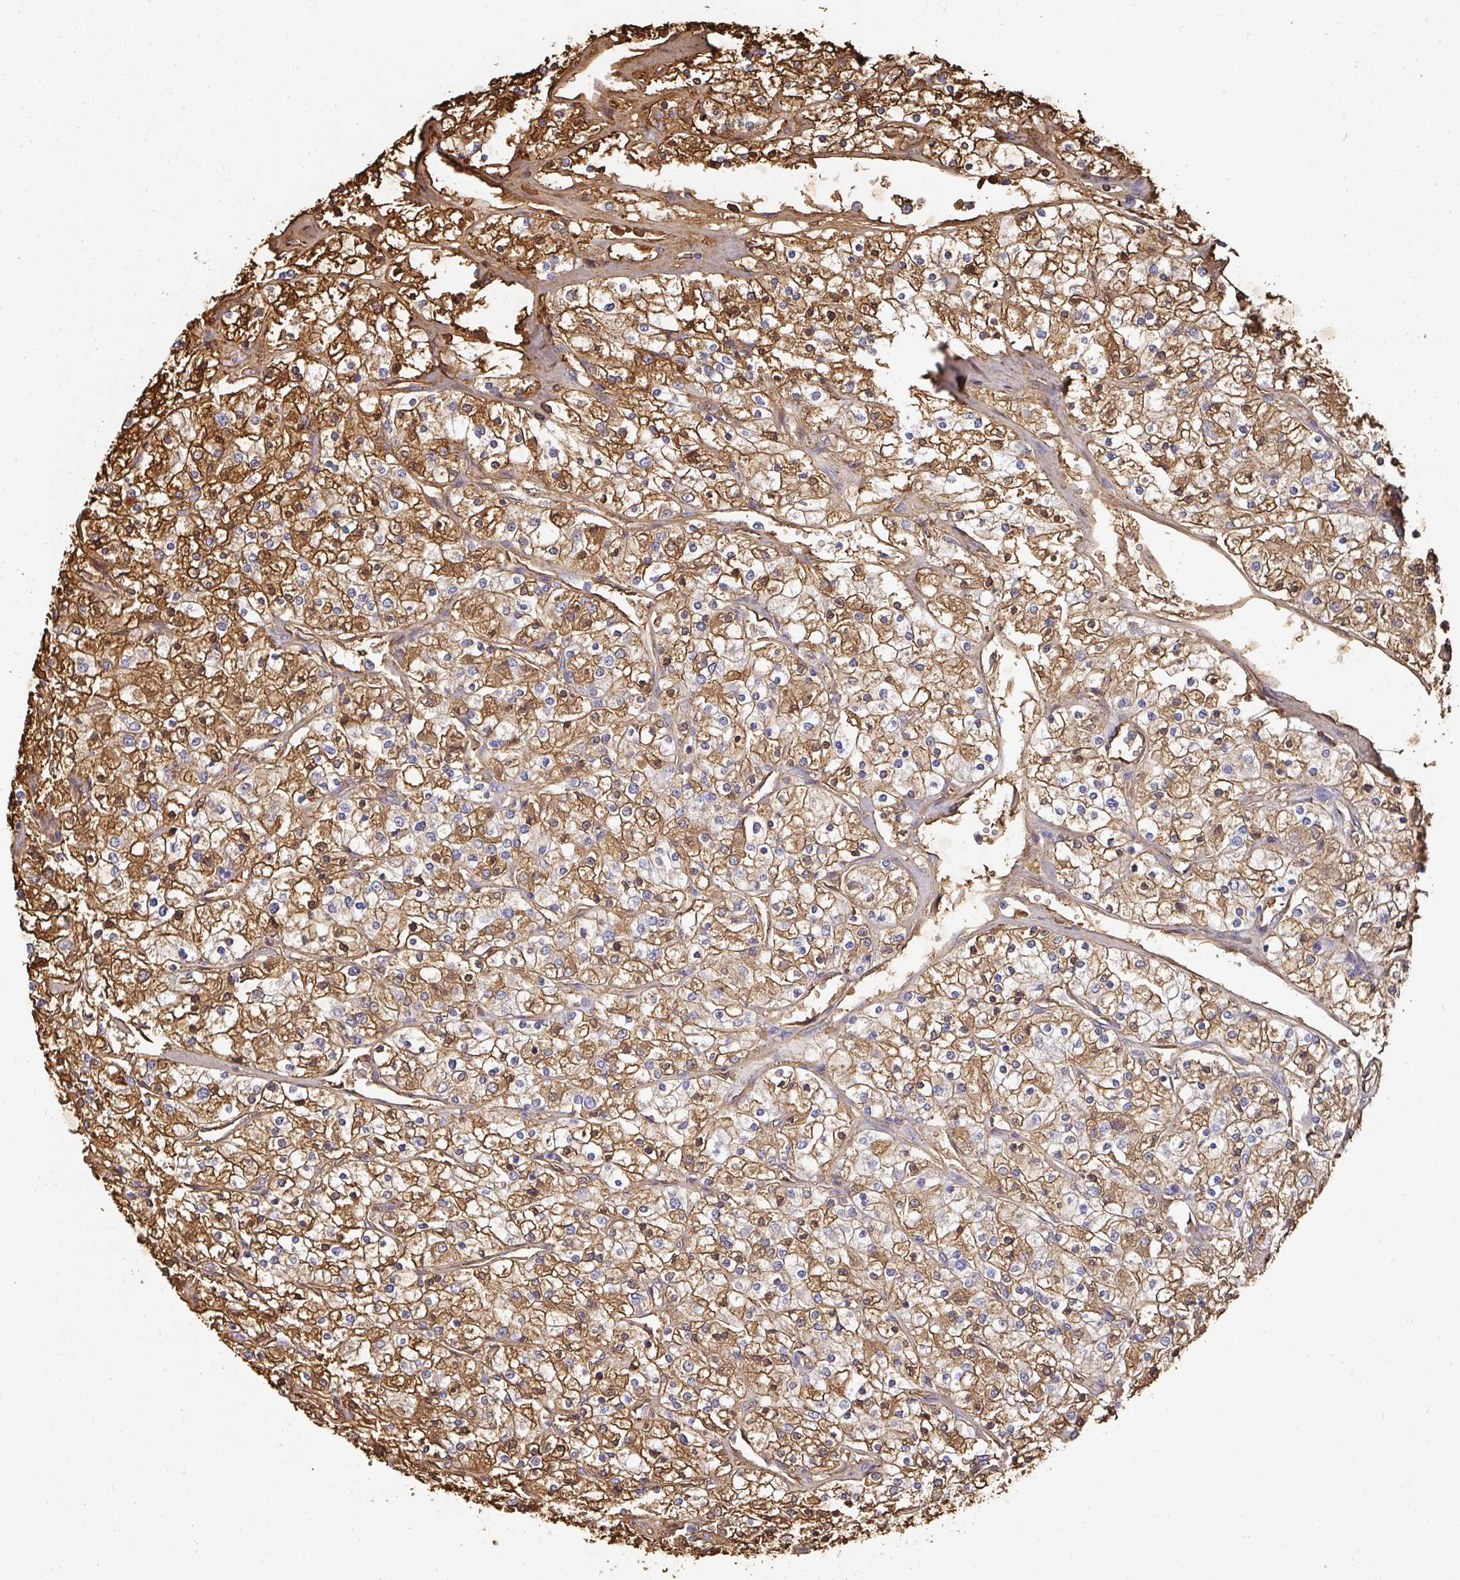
{"staining": {"intensity": "strong", "quantity": ">75%", "location": "cytoplasmic/membranous,nuclear"}, "tissue": "renal cancer", "cell_type": "Tumor cells", "image_type": "cancer", "snomed": [{"axis": "morphology", "description": "Adenocarcinoma, NOS"}, {"axis": "topography", "description": "Kidney"}], "caption": "Protein expression analysis of adenocarcinoma (renal) displays strong cytoplasmic/membranous and nuclear expression in about >75% of tumor cells.", "gene": "ALB", "patient": {"sex": "male", "age": 80}}